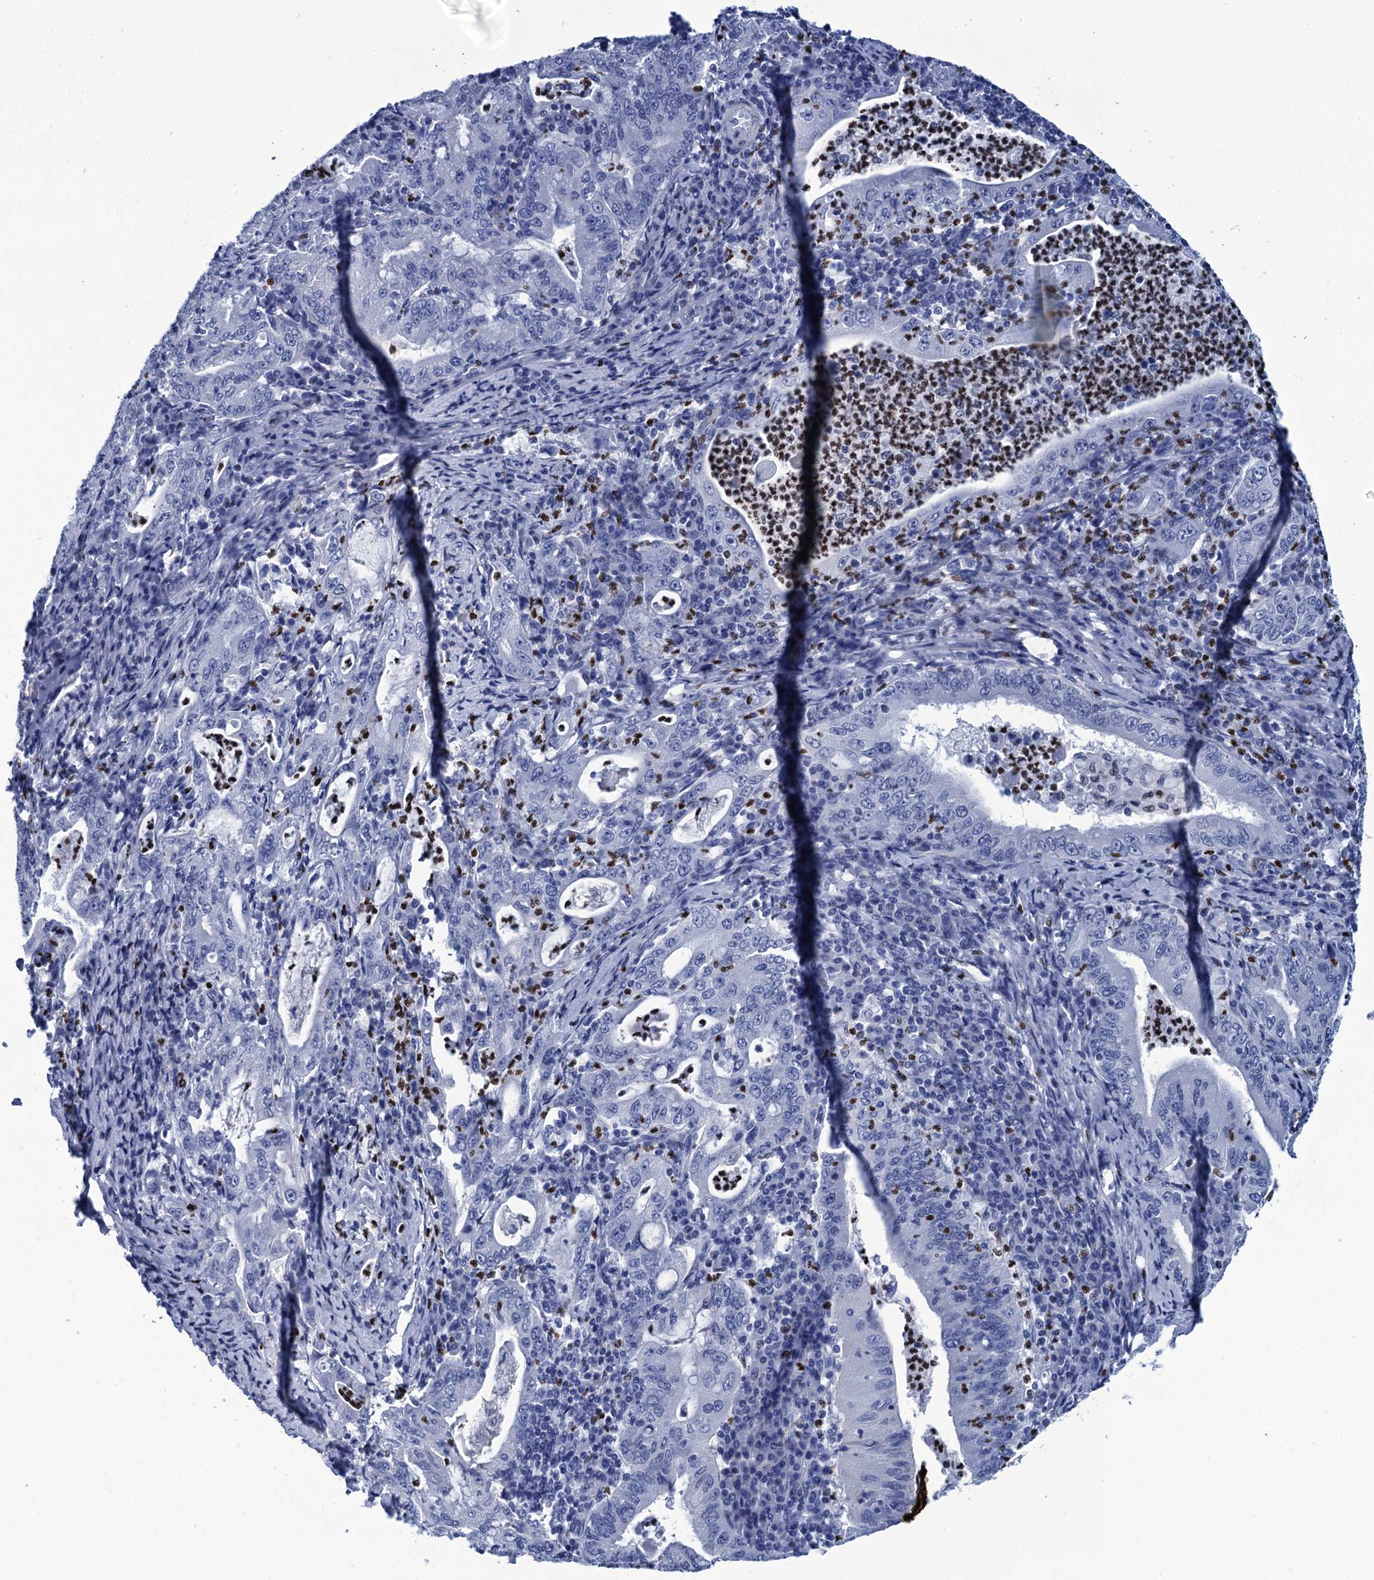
{"staining": {"intensity": "negative", "quantity": "none", "location": "none"}, "tissue": "stomach cancer", "cell_type": "Tumor cells", "image_type": "cancer", "snomed": [{"axis": "morphology", "description": "Normal tissue, NOS"}, {"axis": "morphology", "description": "Adenocarcinoma, NOS"}, {"axis": "topography", "description": "Esophagus"}, {"axis": "topography", "description": "Stomach, upper"}, {"axis": "topography", "description": "Peripheral nerve tissue"}], "caption": "This histopathology image is of stomach cancer stained with immunohistochemistry to label a protein in brown with the nuclei are counter-stained blue. There is no expression in tumor cells.", "gene": "RHCG", "patient": {"sex": "male", "age": 62}}